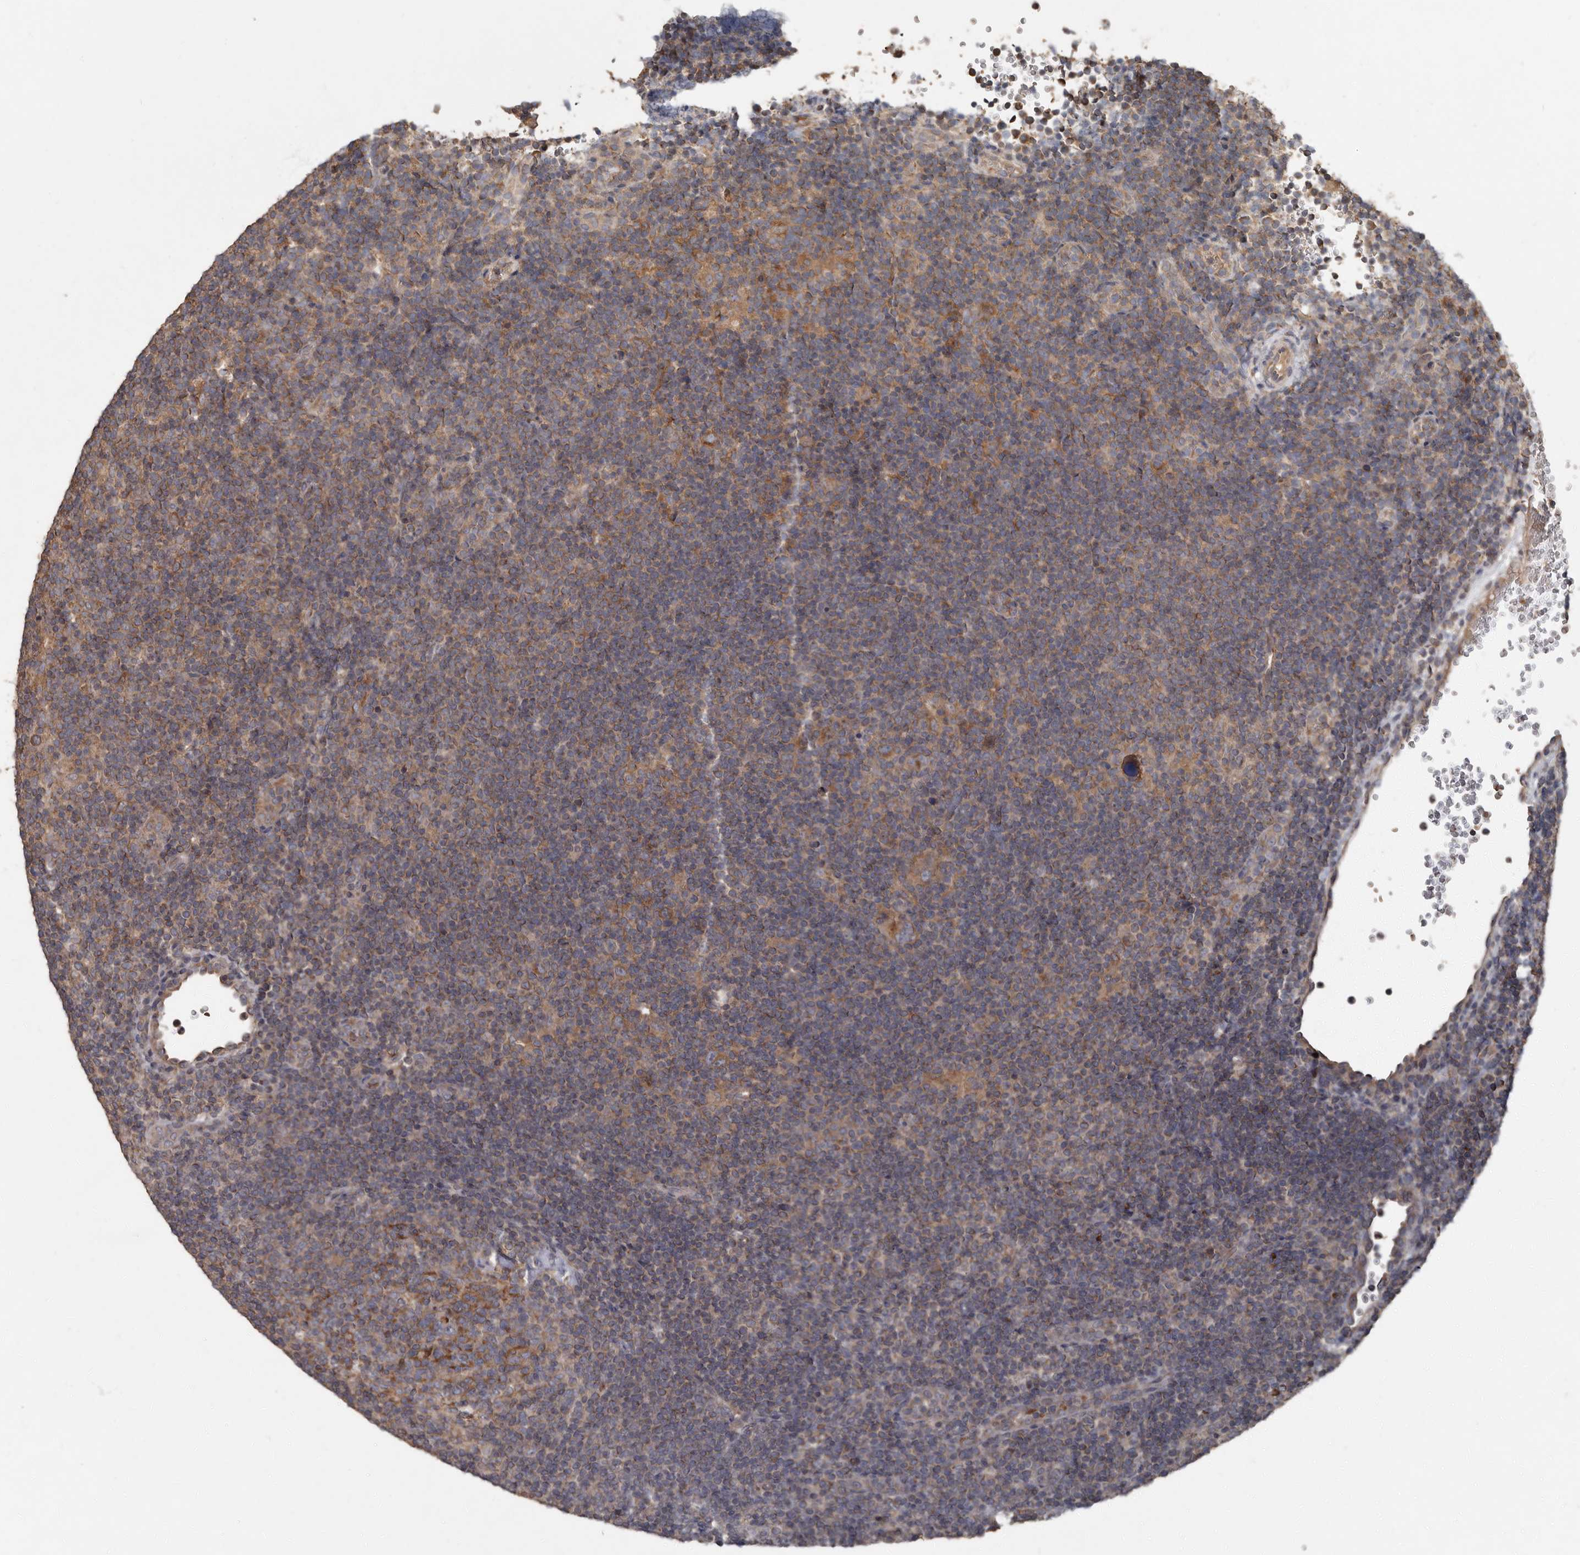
{"staining": {"intensity": "moderate", "quantity": ">75%", "location": "cytoplasmic/membranous"}, "tissue": "lymphoma", "cell_type": "Tumor cells", "image_type": "cancer", "snomed": [{"axis": "morphology", "description": "Hodgkin's disease, NOS"}, {"axis": "topography", "description": "Lymph node"}], "caption": "A micrograph showing moderate cytoplasmic/membranous staining in about >75% of tumor cells in lymphoma, as visualized by brown immunohistochemical staining.", "gene": "KIF26B", "patient": {"sex": "female", "age": 57}}